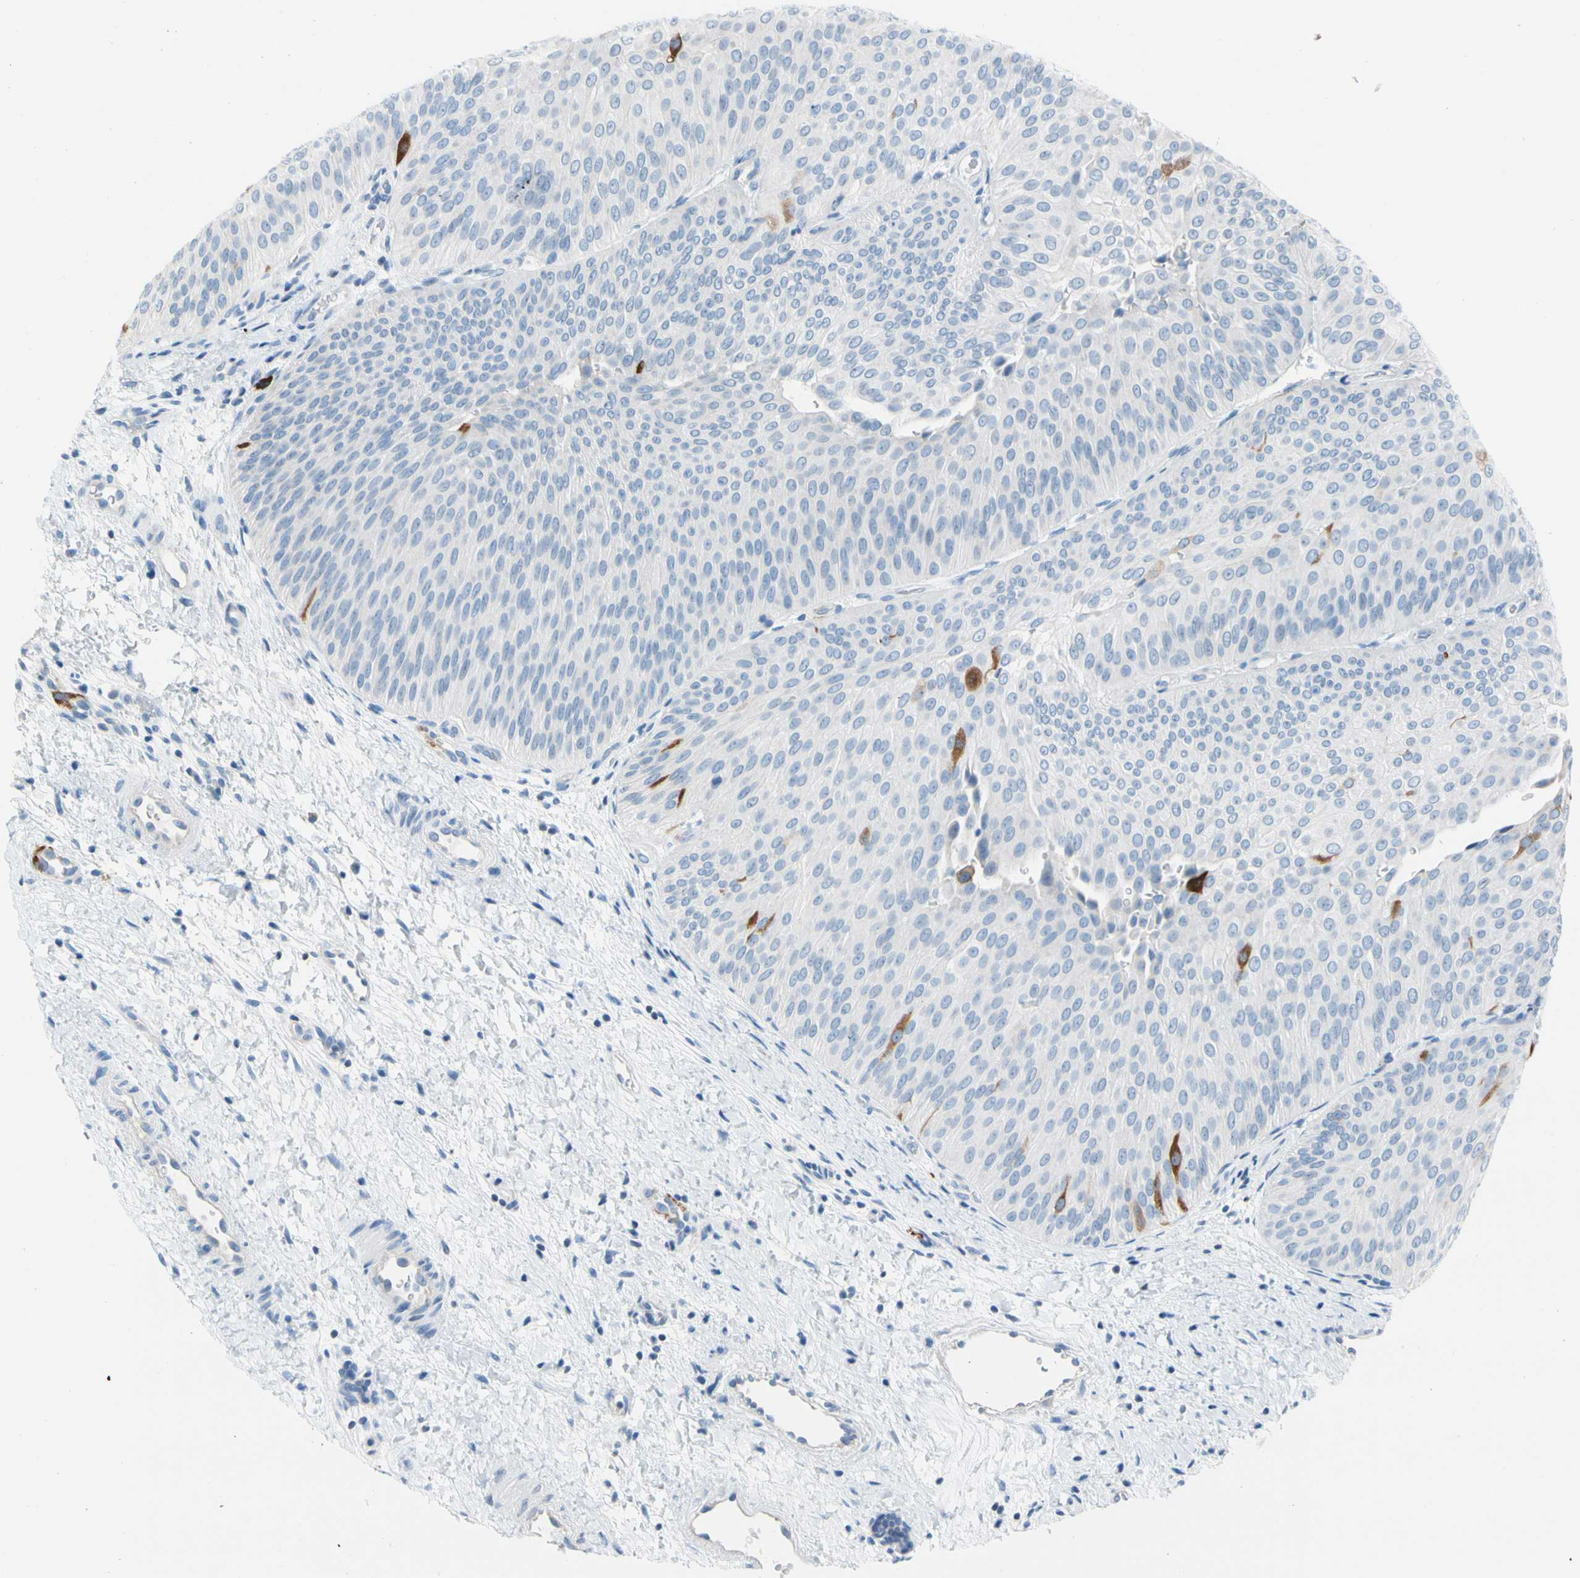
{"staining": {"intensity": "negative", "quantity": "none", "location": "none"}, "tissue": "urothelial cancer", "cell_type": "Tumor cells", "image_type": "cancer", "snomed": [{"axis": "morphology", "description": "Urothelial carcinoma, Low grade"}, {"axis": "topography", "description": "Urinary bladder"}], "caption": "Tumor cells are negative for brown protein staining in urothelial carcinoma (low-grade). (DAB immunohistochemistry visualized using brightfield microscopy, high magnification).", "gene": "TACC3", "patient": {"sex": "female", "age": 60}}